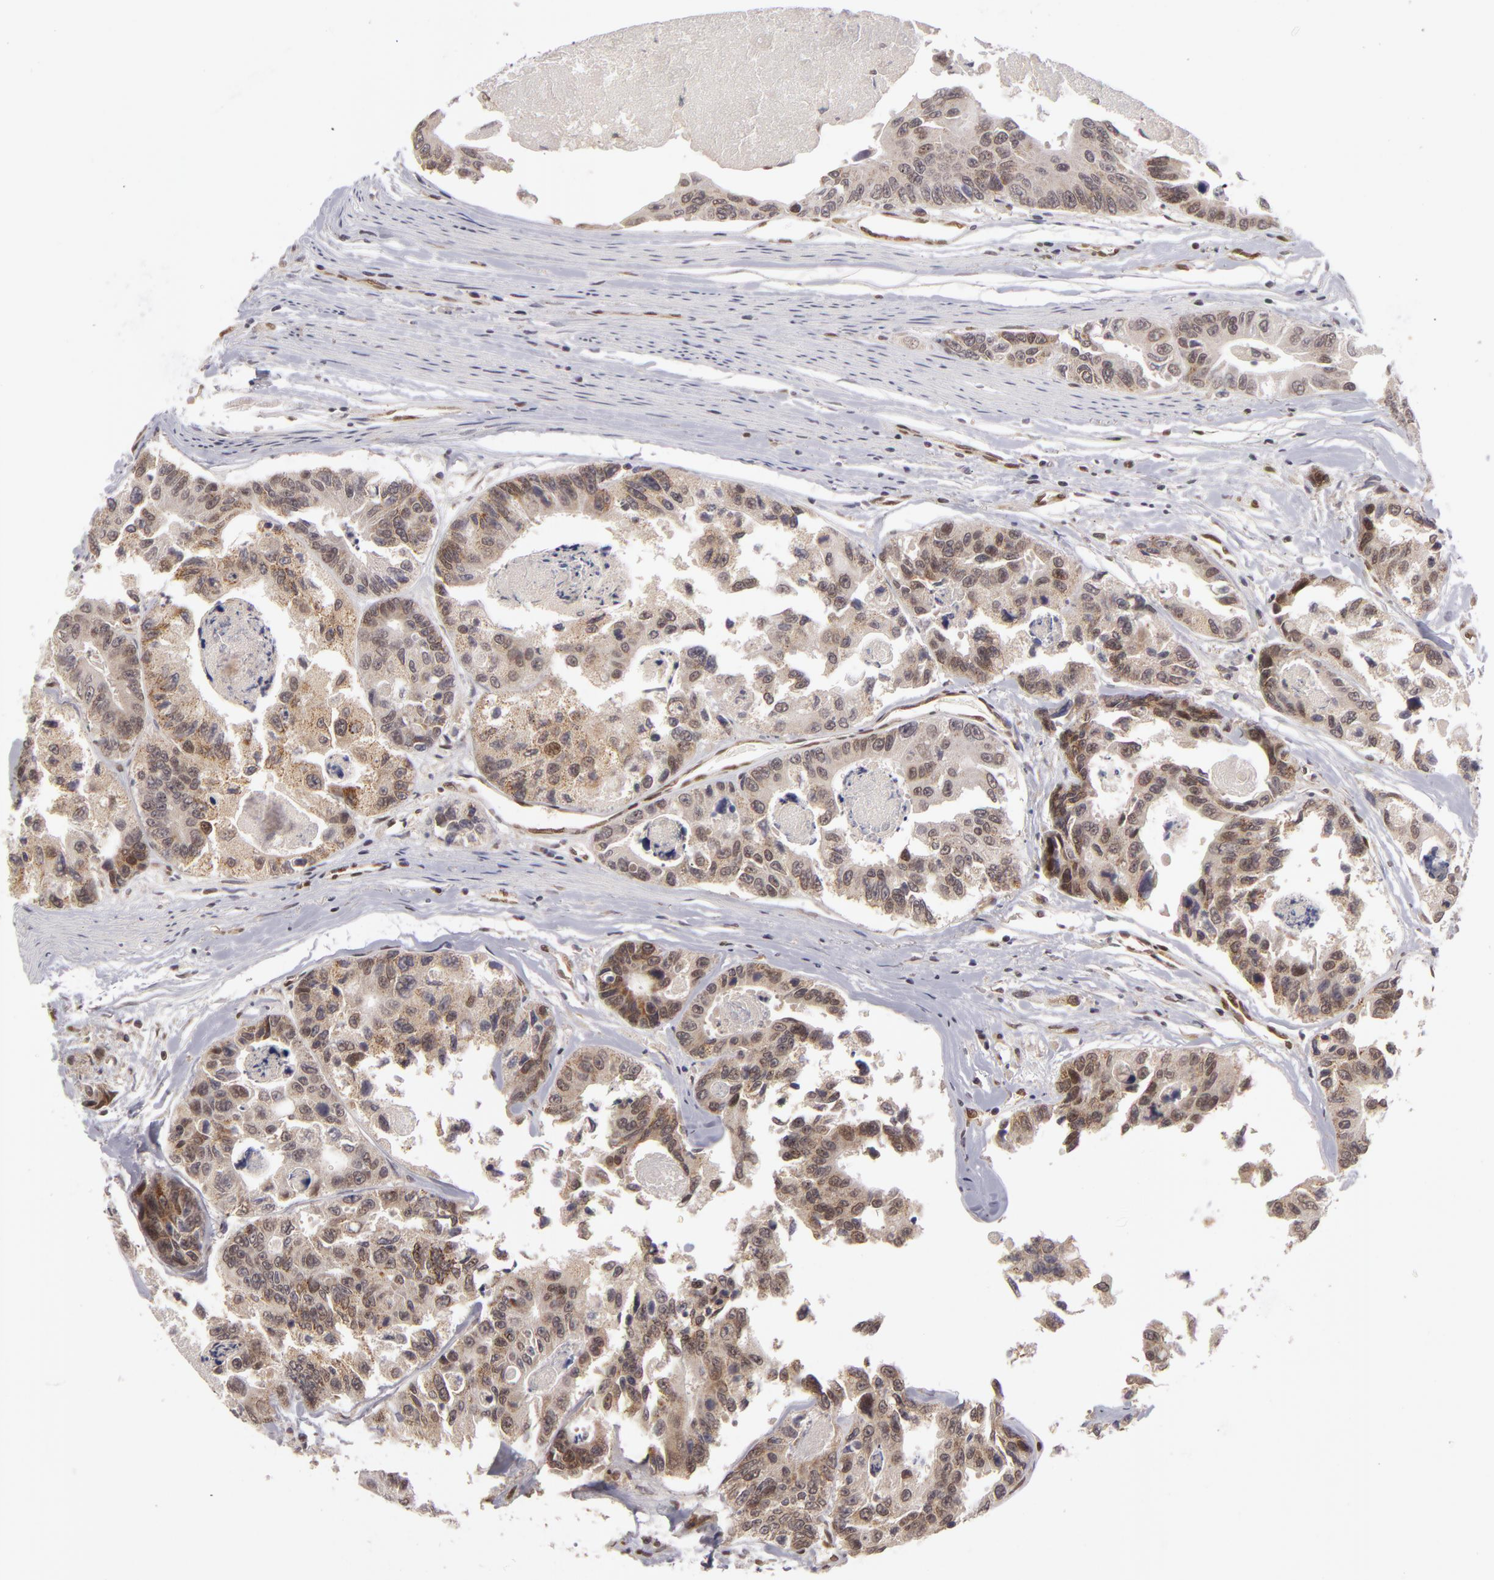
{"staining": {"intensity": "weak", "quantity": "<25%", "location": "cytoplasmic/membranous,nuclear"}, "tissue": "colorectal cancer", "cell_type": "Tumor cells", "image_type": "cancer", "snomed": [{"axis": "morphology", "description": "Adenocarcinoma, NOS"}, {"axis": "topography", "description": "Colon"}], "caption": "IHC of human adenocarcinoma (colorectal) reveals no staining in tumor cells.", "gene": "ZNF133", "patient": {"sex": "female", "age": 86}}